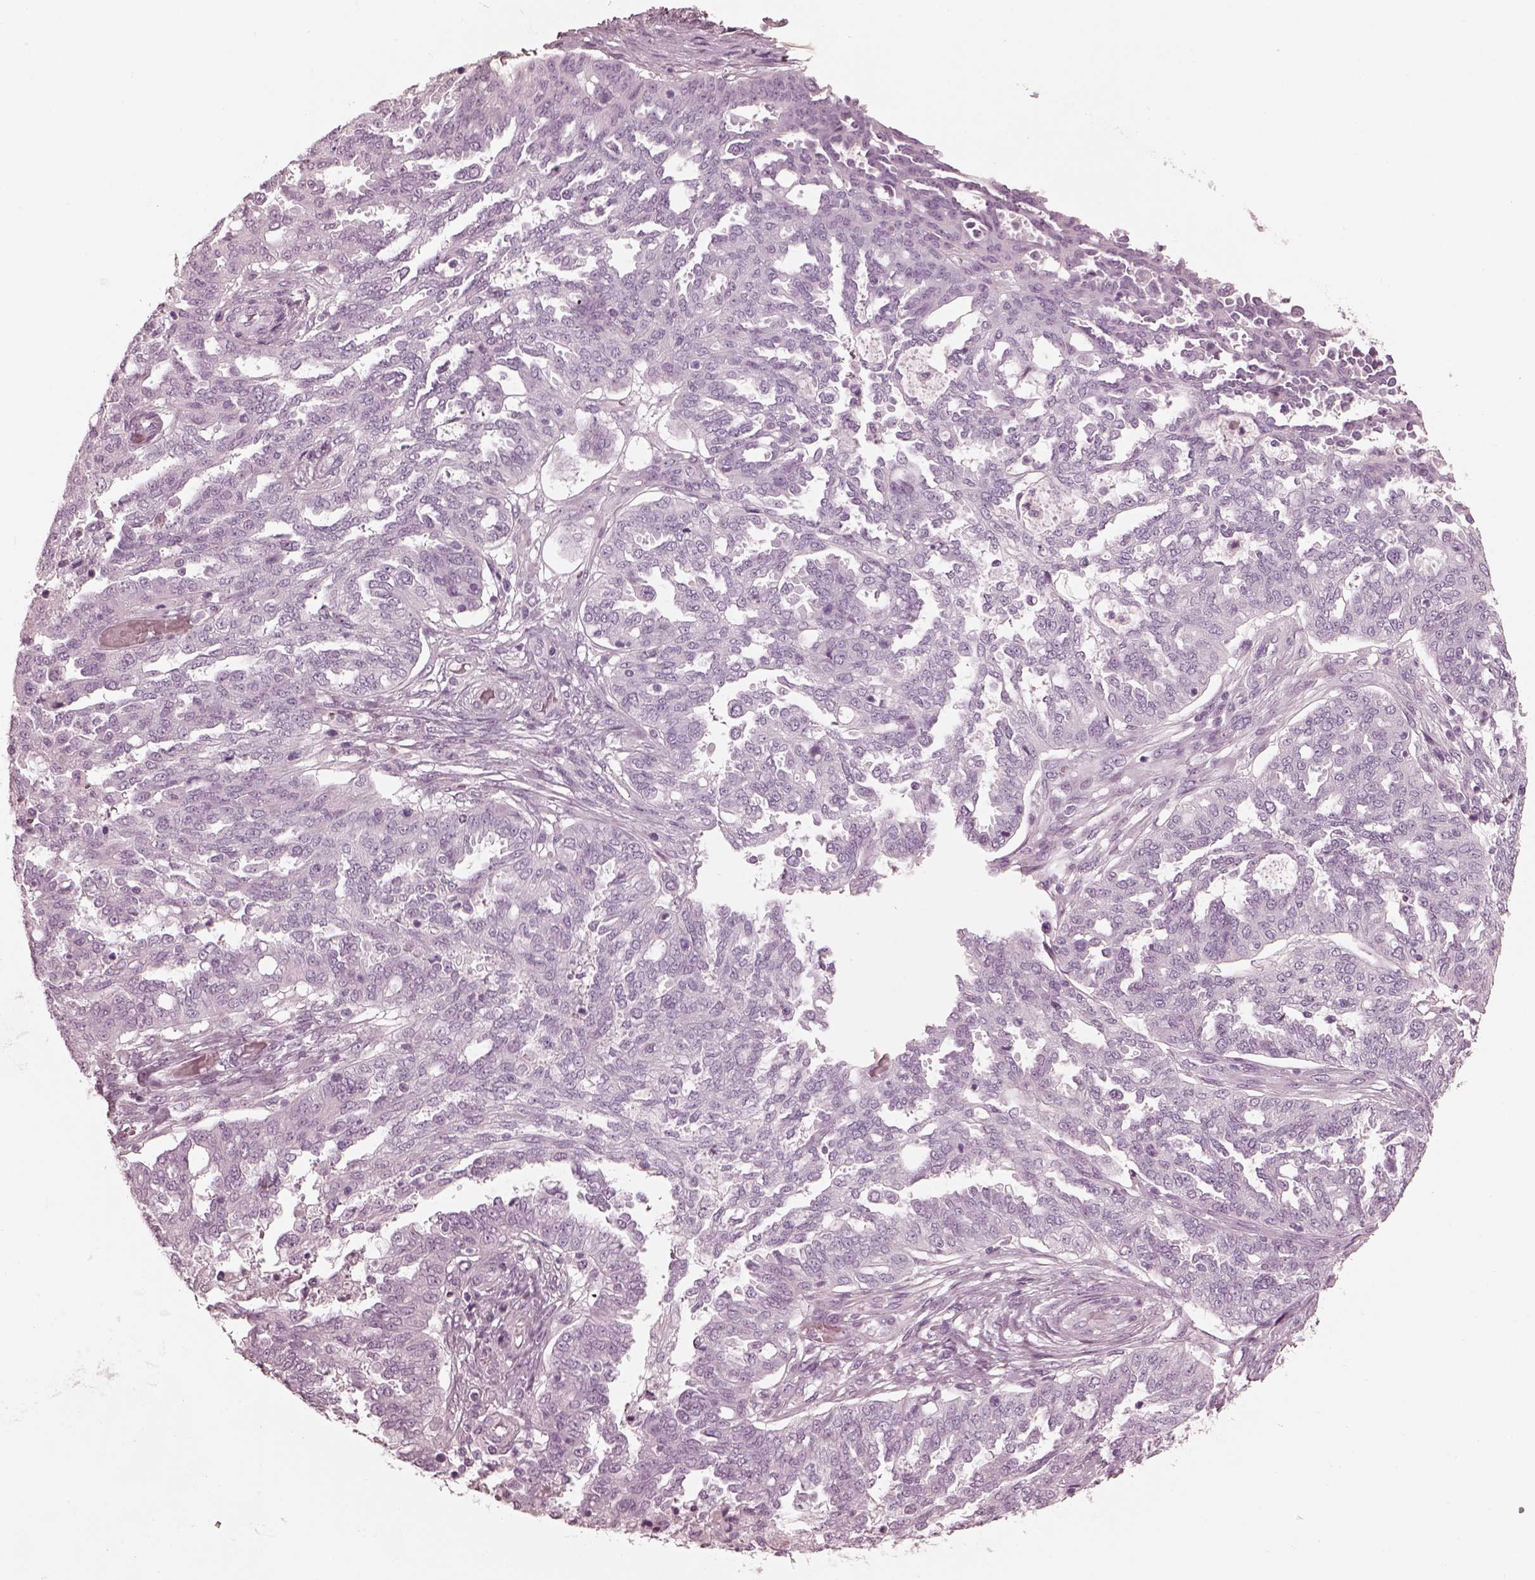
{"staining": {"intensity": "negative", "quantity": "none", "location": "none"}, "tissue": "ovarian cancer", "cell_type": "Tumor cells", "image_type": "cancer", "snomed": [{"axis": "morphology", "description": "Cystadenocarcinoma, serous, NOS"}, {"axis": "topography", "description": "Ovary"}], "caption": "An image of human ovarian cancer (serous cystadenocarcinoma) is negative for staining in tumor cells. (IHC, brightfield microscopy, high magnification).", "gene": "FABP9", "patient": {"sex": "female", "age": 67}}